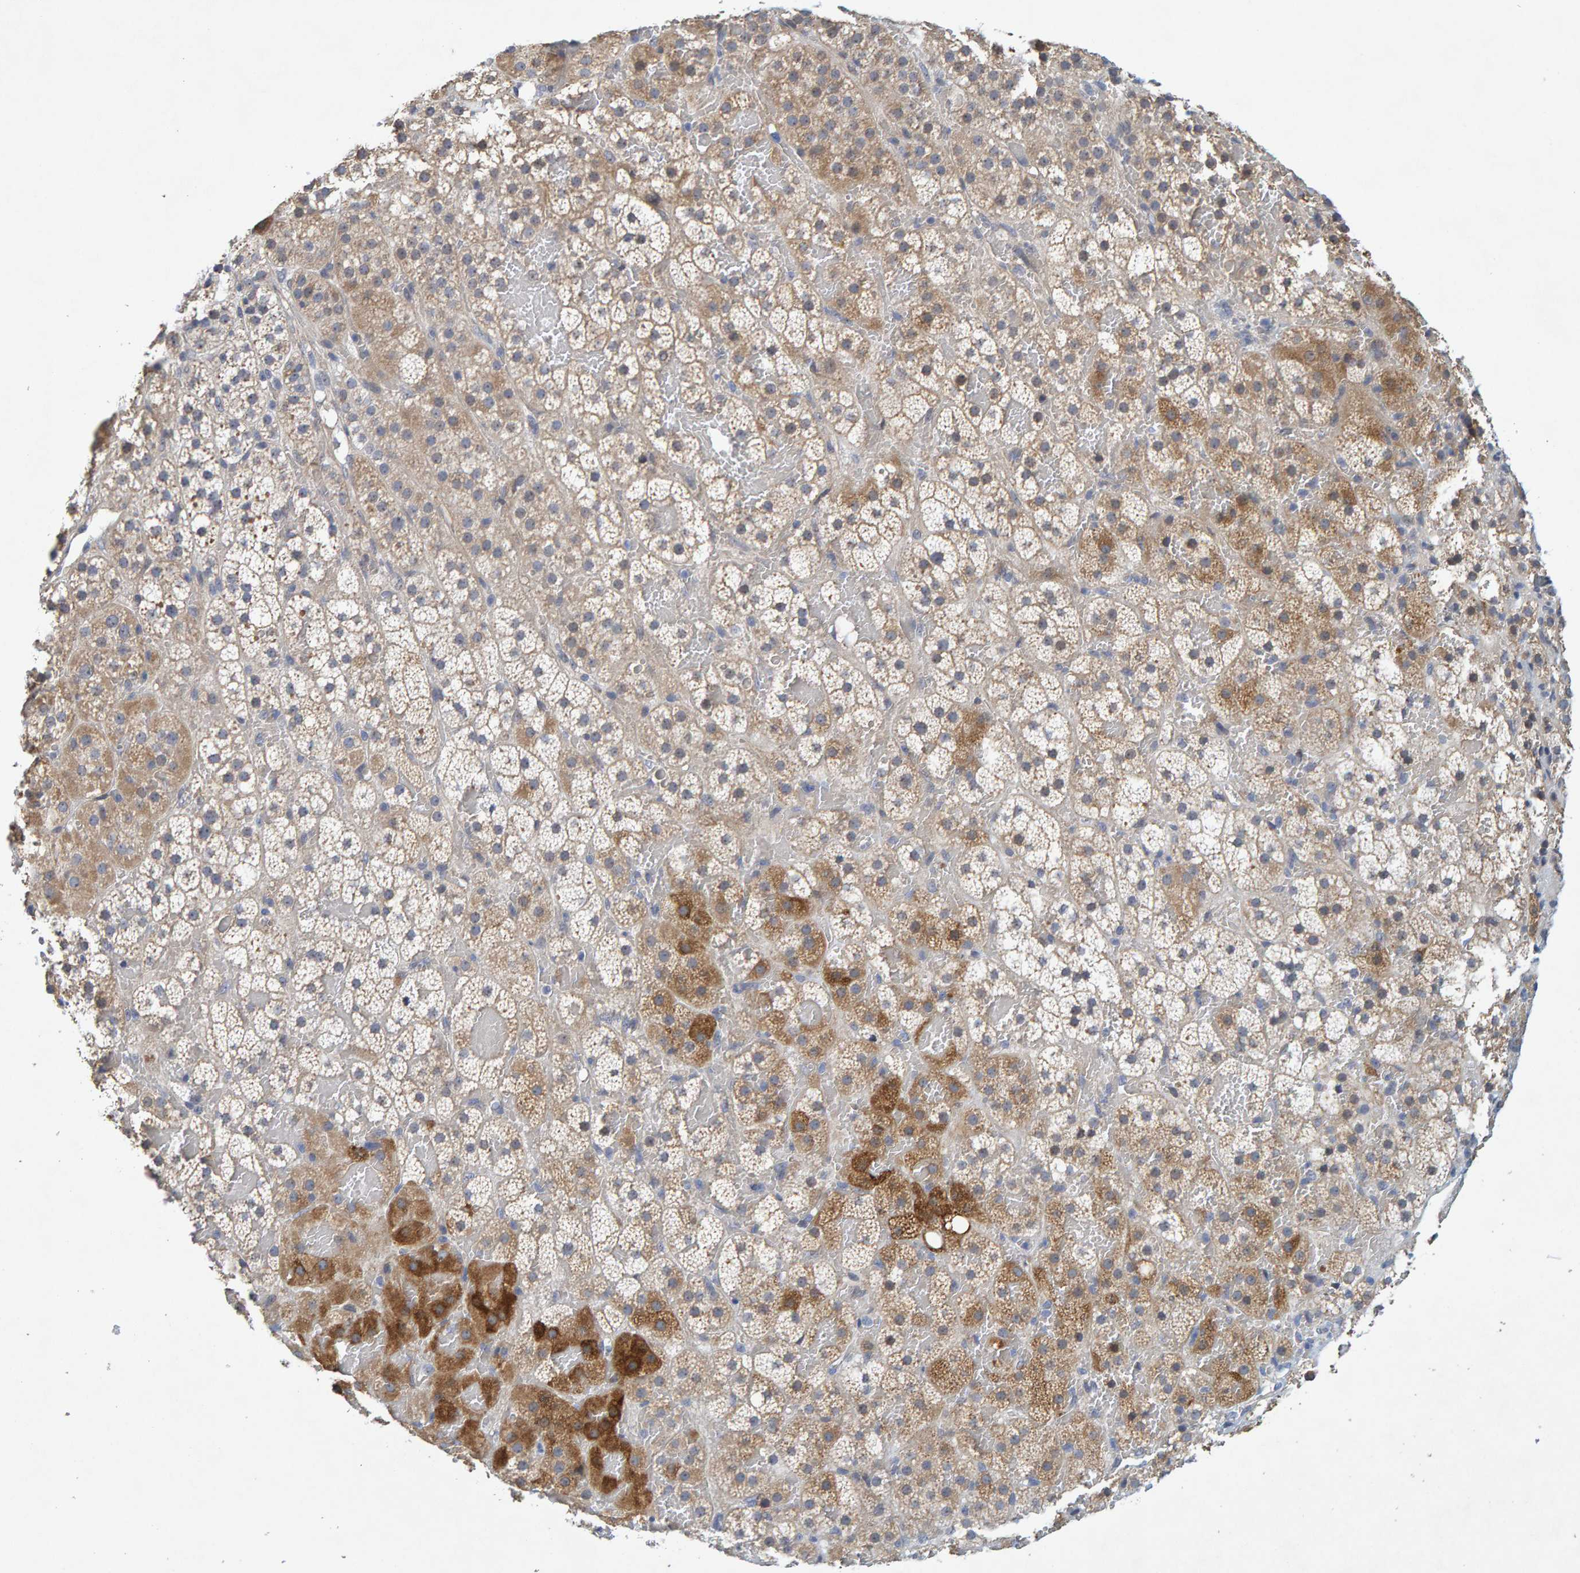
{"staining": {"intensity": "strong", "quantity": "<25%", "location": "cytoplasmic/membranous"}, "tissue": "adrenal gland", "cell_type": "Glandular cells", "image_type": "normal", "snomed": [{"axis": "morphology", "description": "Normal tissue, NOS"}, {"axis": "topography", "description": "Adrenal gland"}], "caption": "Protein expression analysis of normal adrenal gland shows strong cytoplasmic/membranous staining in approximately <25% of glandular cells.", "gene": "ZNF77", "patient": {"sex": "female", "age": 59}}